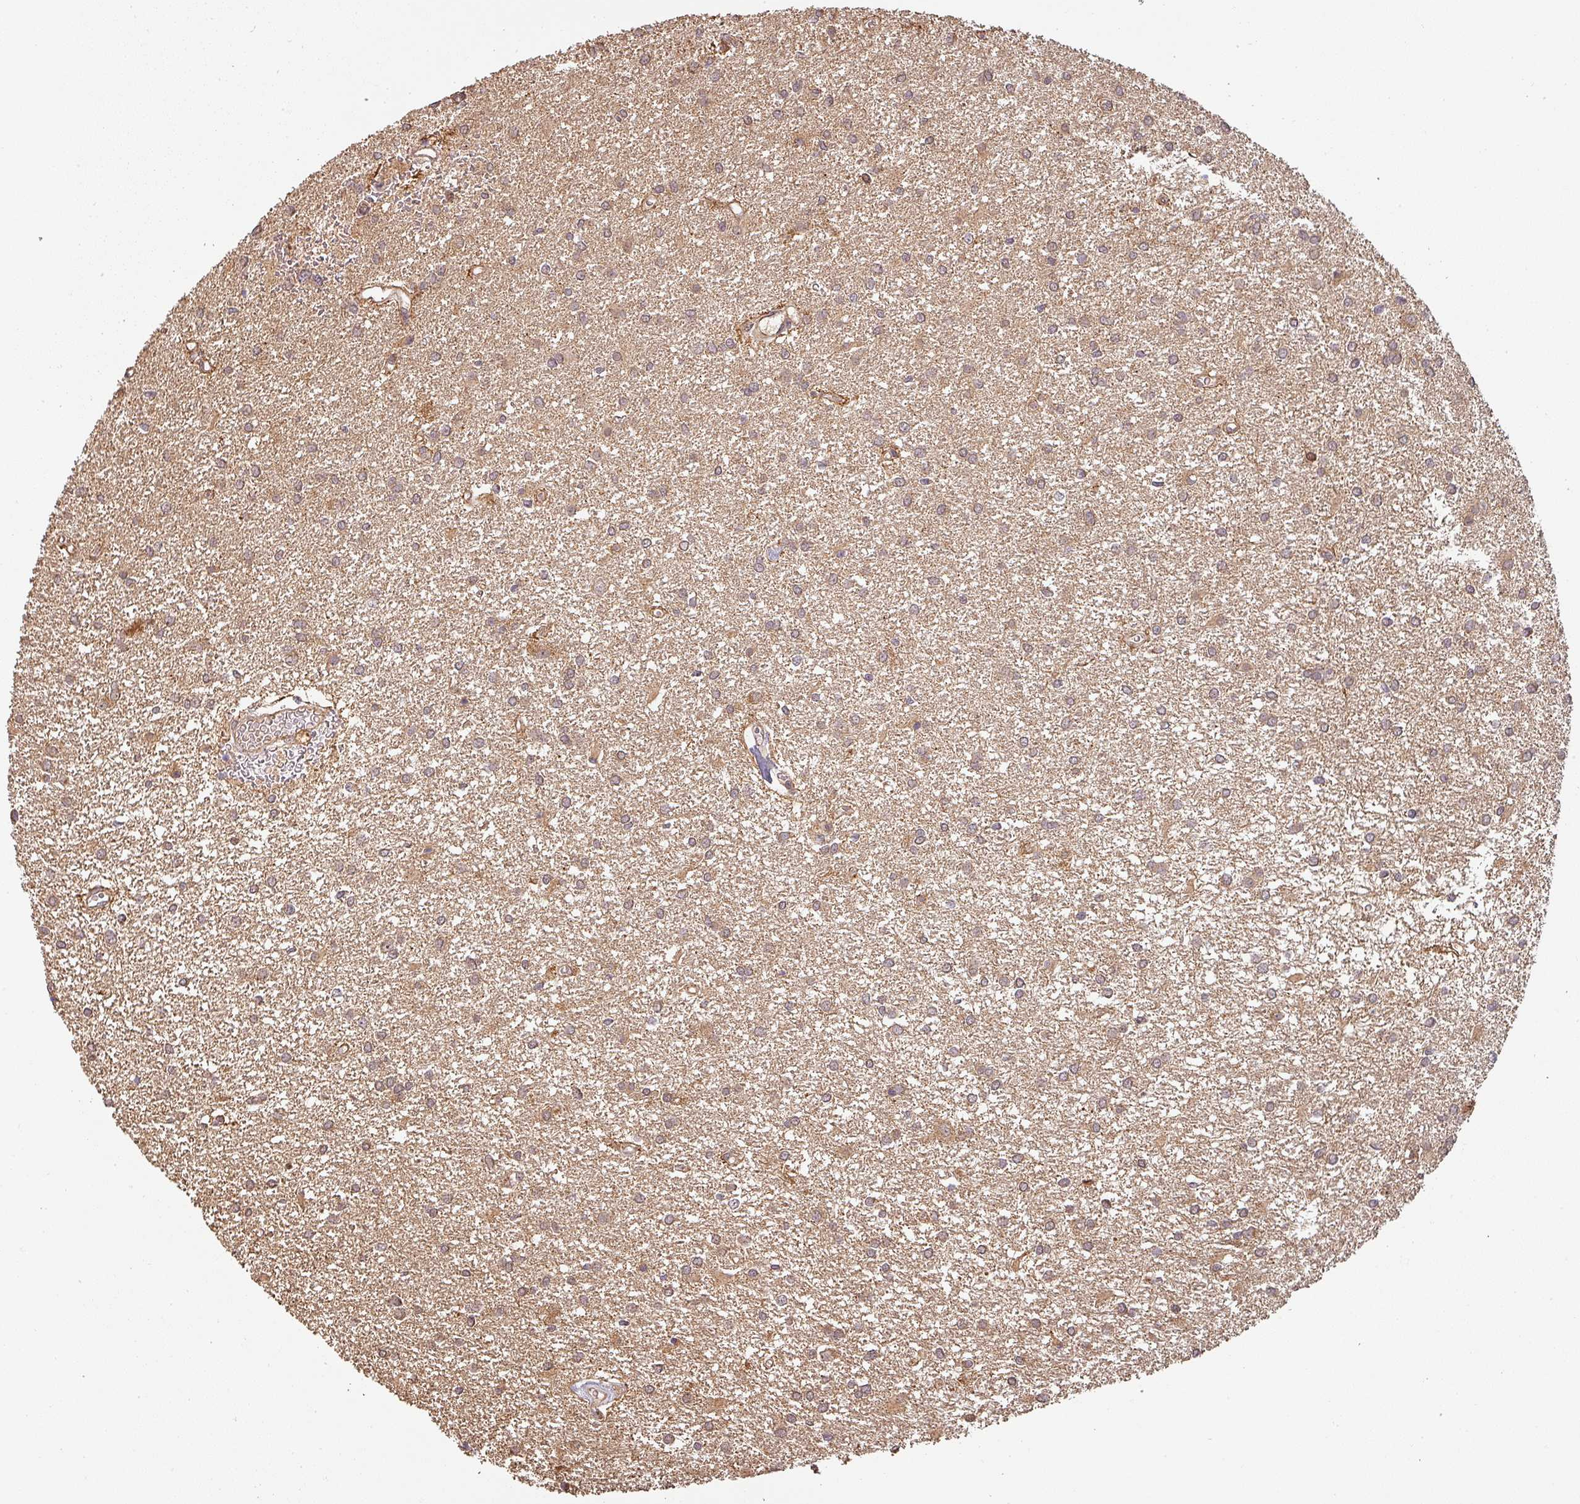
{"staining": {"intensity": "weak", "quantity": ">75%", "location": "cytoplasmic/membranous"}, "tissue": "glioma", "cell_type": "Tumor cells", "image_type": "cancer", "snomed": [{"axis": "morphology", "description": "Glioma, malignant, High grade"}, {"axis": "topography", "description": "Brain"}], "caption": "A high-resolution photomicrograph shows immunohistochemistry (IHC) staining of glioma, which shows weak cytoplasmic/membranous expression in about >75% of tumor cells.", "gene": "BPIFB3", "patient": {"sex": "female", "age": 50}}